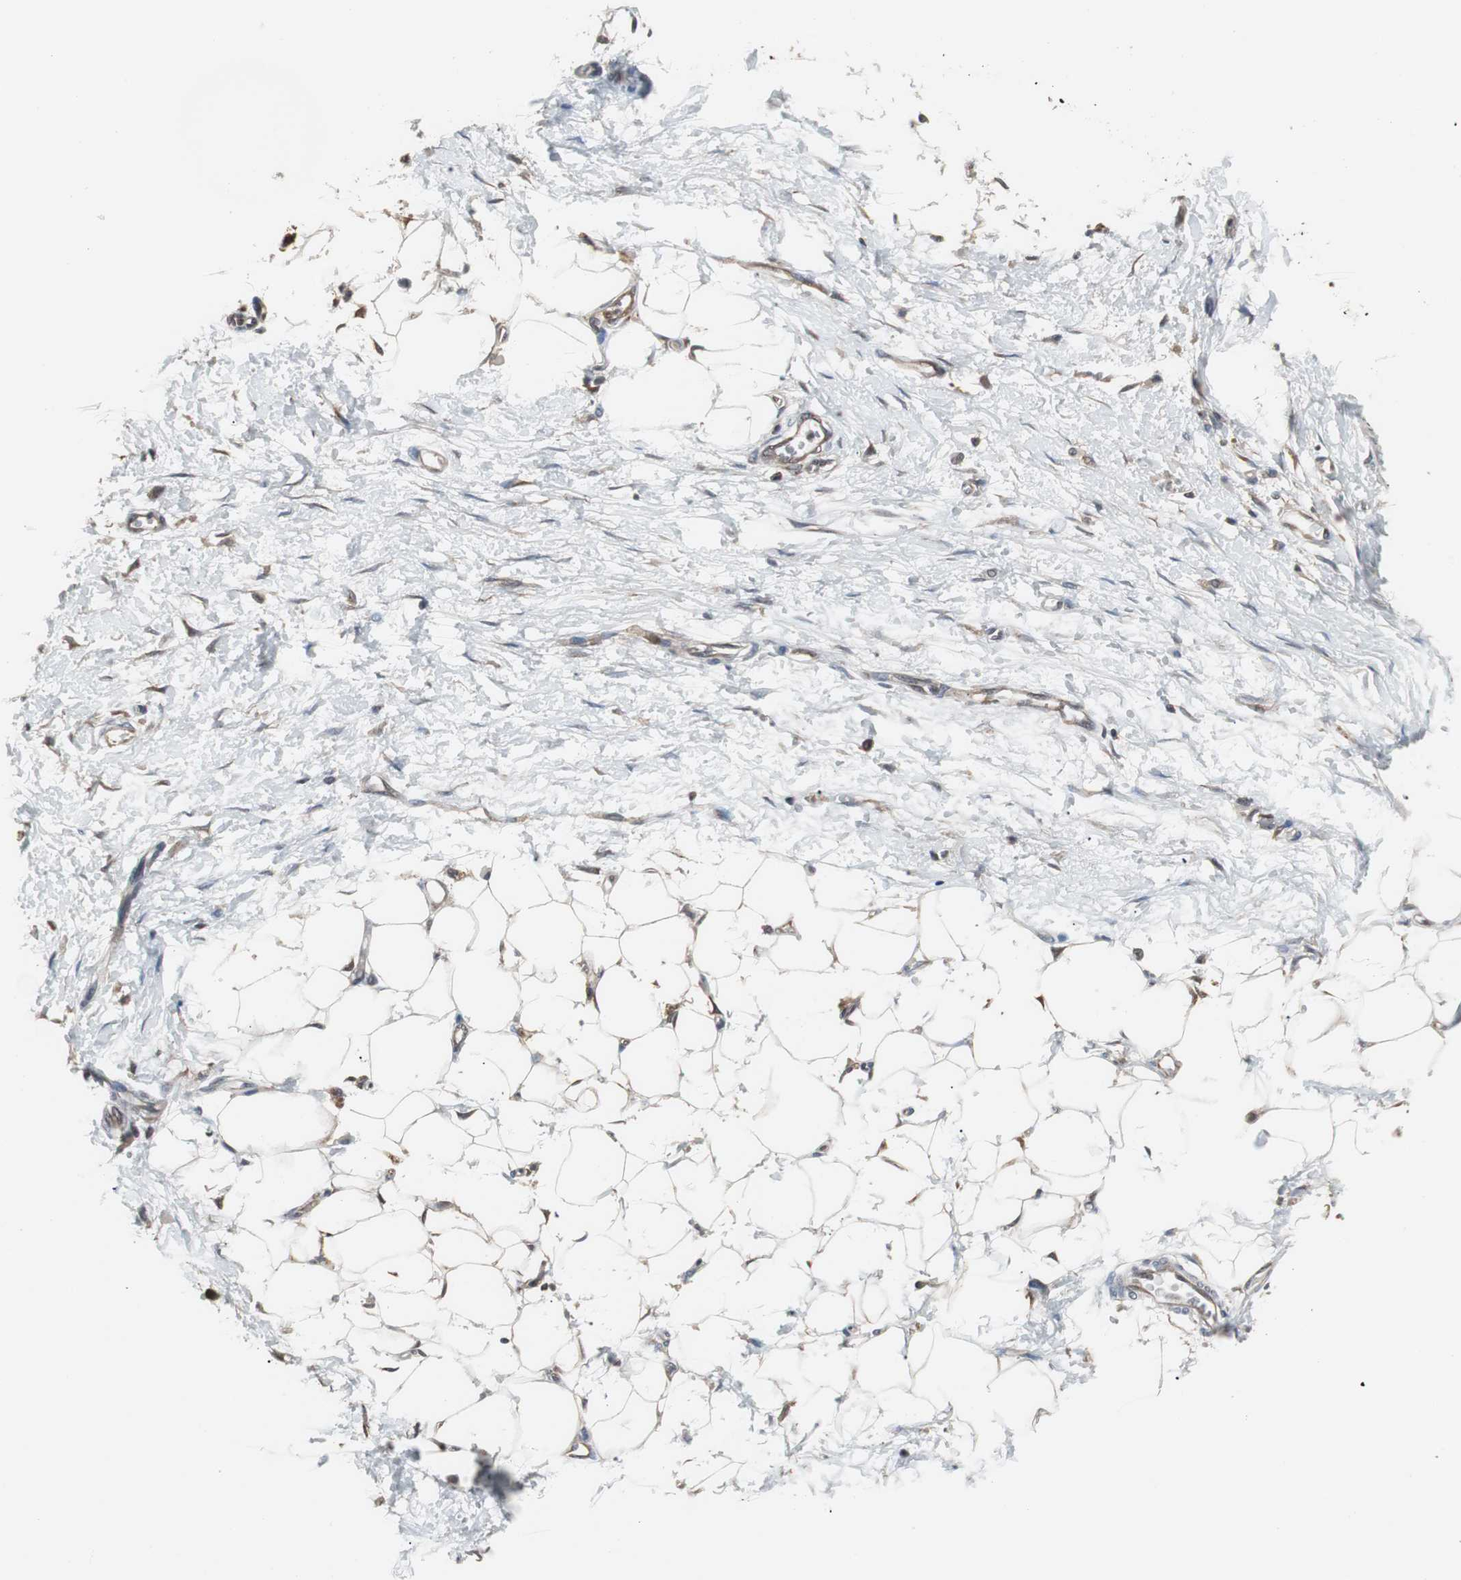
{"staining": {"intensity": "weak", "quantity": "25%-75%", "location": "cytoplasmic/membranous"}, "tissue": "adipose tissue", "cell_type": "Adipocytes", "image_type": "normal", "snomed": [{"axis": "morphology", "description": "Normal tissue, NOS"}, {"axis": "morphology", "description": "Urothelial carcinoma, High grade"}, {"axis": "topography", "description": "Vascular tissue"}, {"axis": "topography", "description": "Urinary bladder"}], "caption": "An IHC micrograph of unremarkable tissue is shown. Protein staining in brown highlights weak cytoplasmic/membranous positivity in adipose tissue within adipocytes.", "gene": "ZSCAN22", "patient": {"sex": "female", "age": 56}}